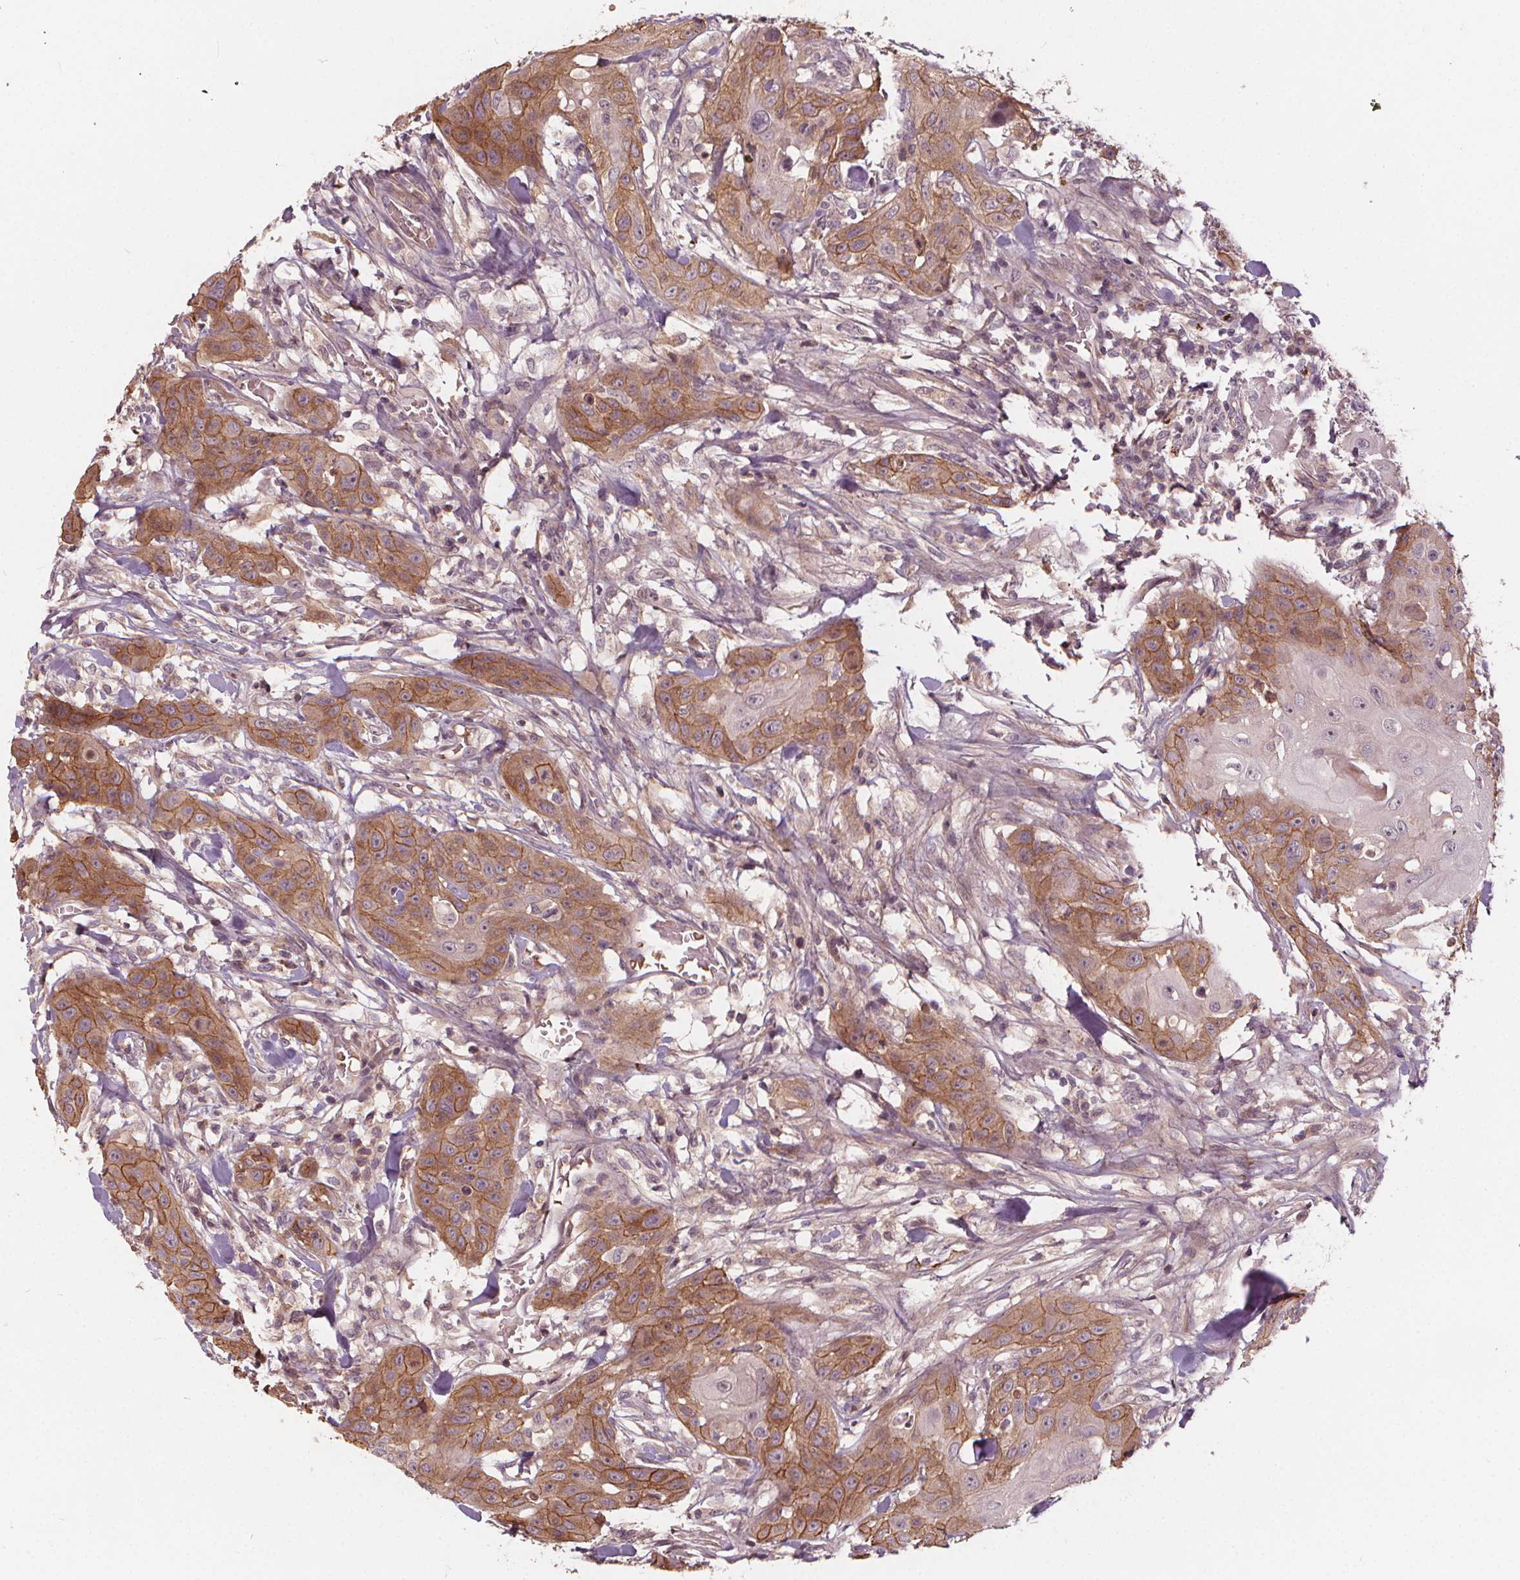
{"staining": {"intensity": "moderate", "quantity": "25%-75%", "location": "cytoplasmic/membranous"}, "tissue": "head and neck cancer", "cell_type": "Tumor cells", "image_type": "cancer", "snomed": [{"axis": "morphology", "description": "Squamous cell carcinoma, NOS"}, {"axis": "topography", "description": "Oral tissue"}, {"axis": "topography", "description": "Head-Neck"}], "caption": "A brown stain shows moderate cytoplasmic/membranous expression of a protein in head and neck cancer (squamous cell carcinoma) tumor cells. (DAB (3,3'-diaminobenzidine) = brown stain, brightfield microscopy at high magnification).", "gene": "IPO13", "patient": {"sex": "female", "age": 55}}